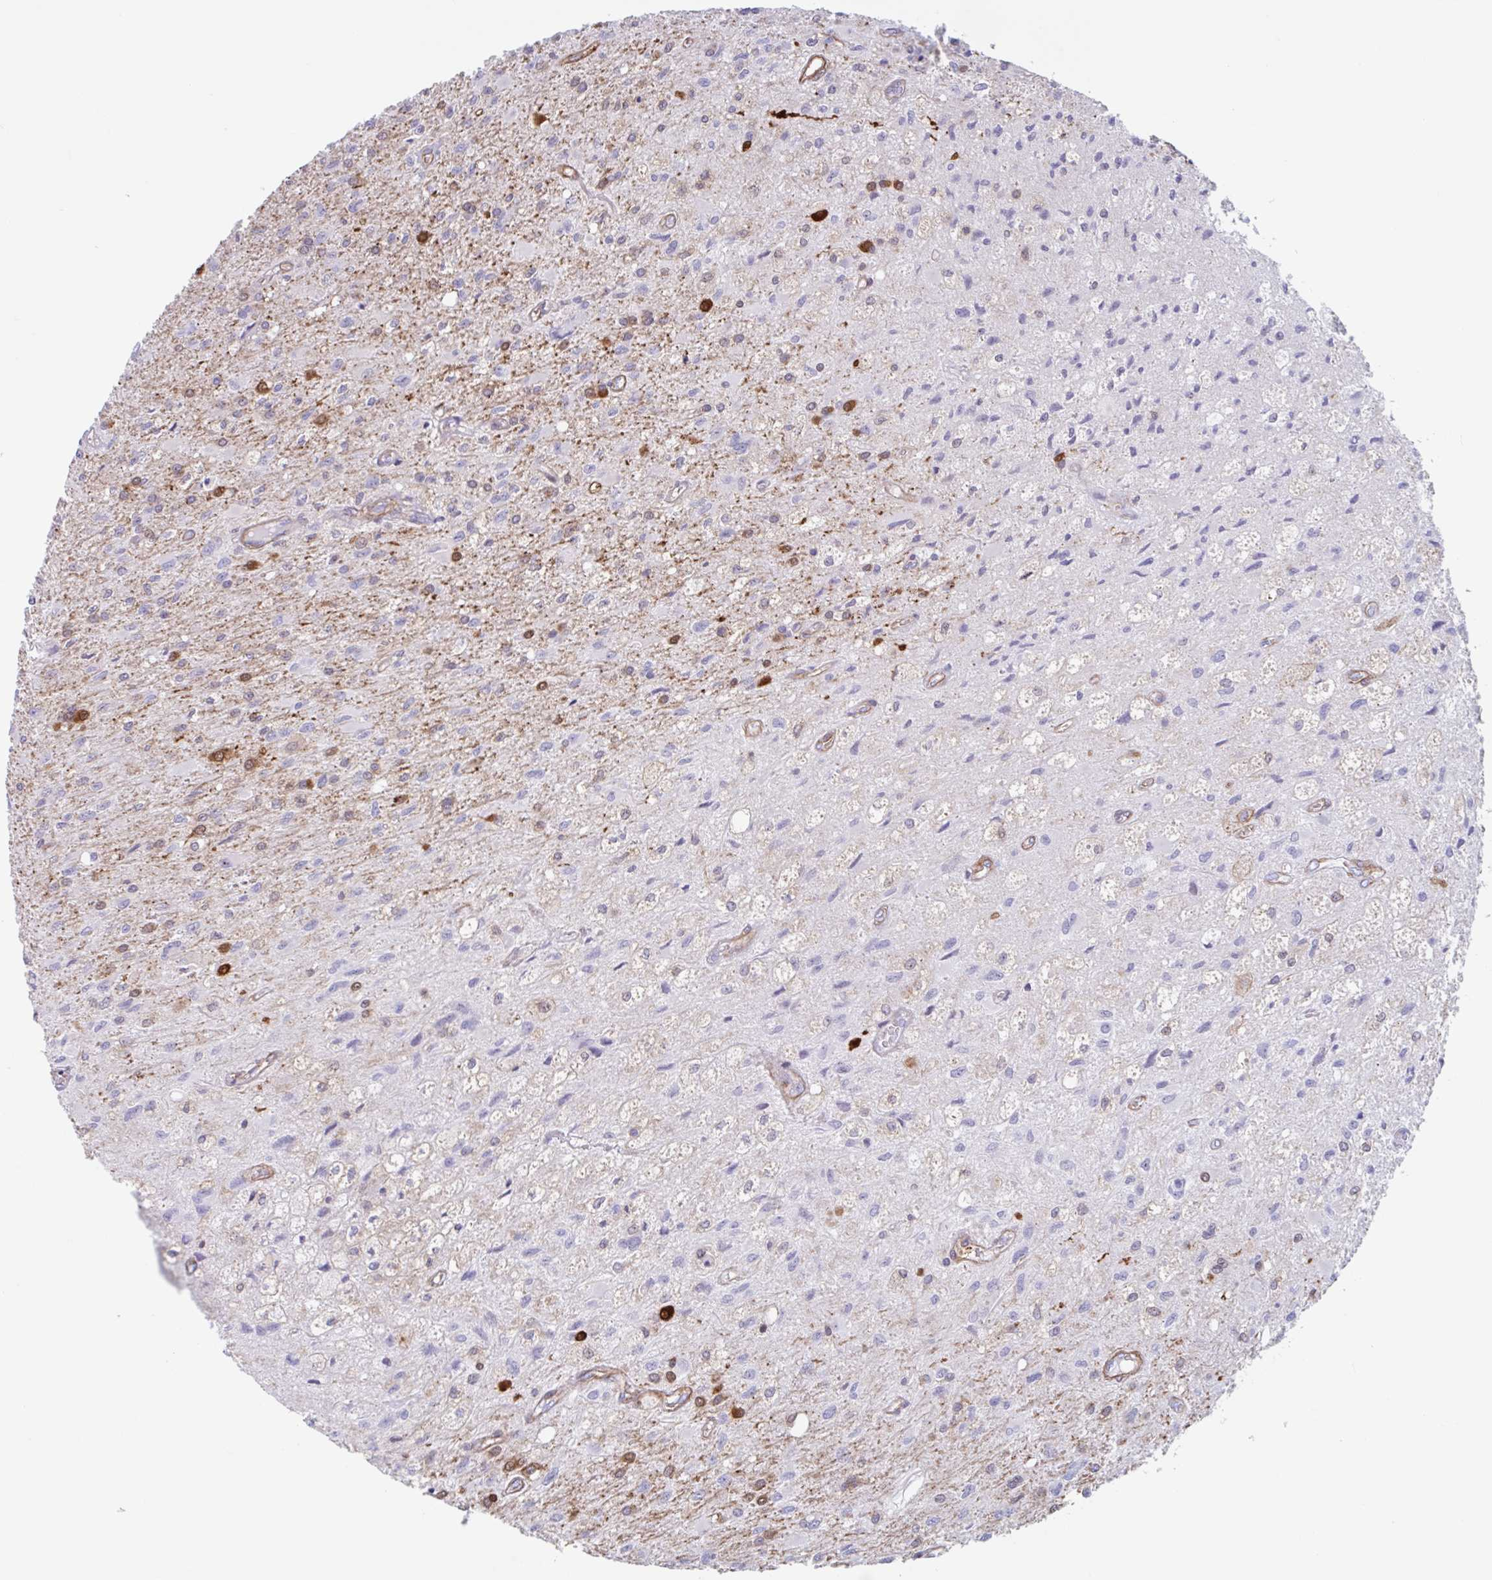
{"staining": {"intensity": "weak", "quantity": "<25%", "location": "cytoplasmic/membranous"}, "tissue": "glioma", "cell_type": "Tumor cells", "image_type": "cancer", "snomed": [{"axis": "morphology", "description": "Glioma, malignant, High grade"}, {"axis": "topography", "description": "Brain"}], "caption": "DAB (3,3'-diaminobenzidine) immunohistochemical staining of glioma reveals no significant positivity in tumor cells.", "gene": "EFHD1", "patient": {"sex": "female", "age": 70}}